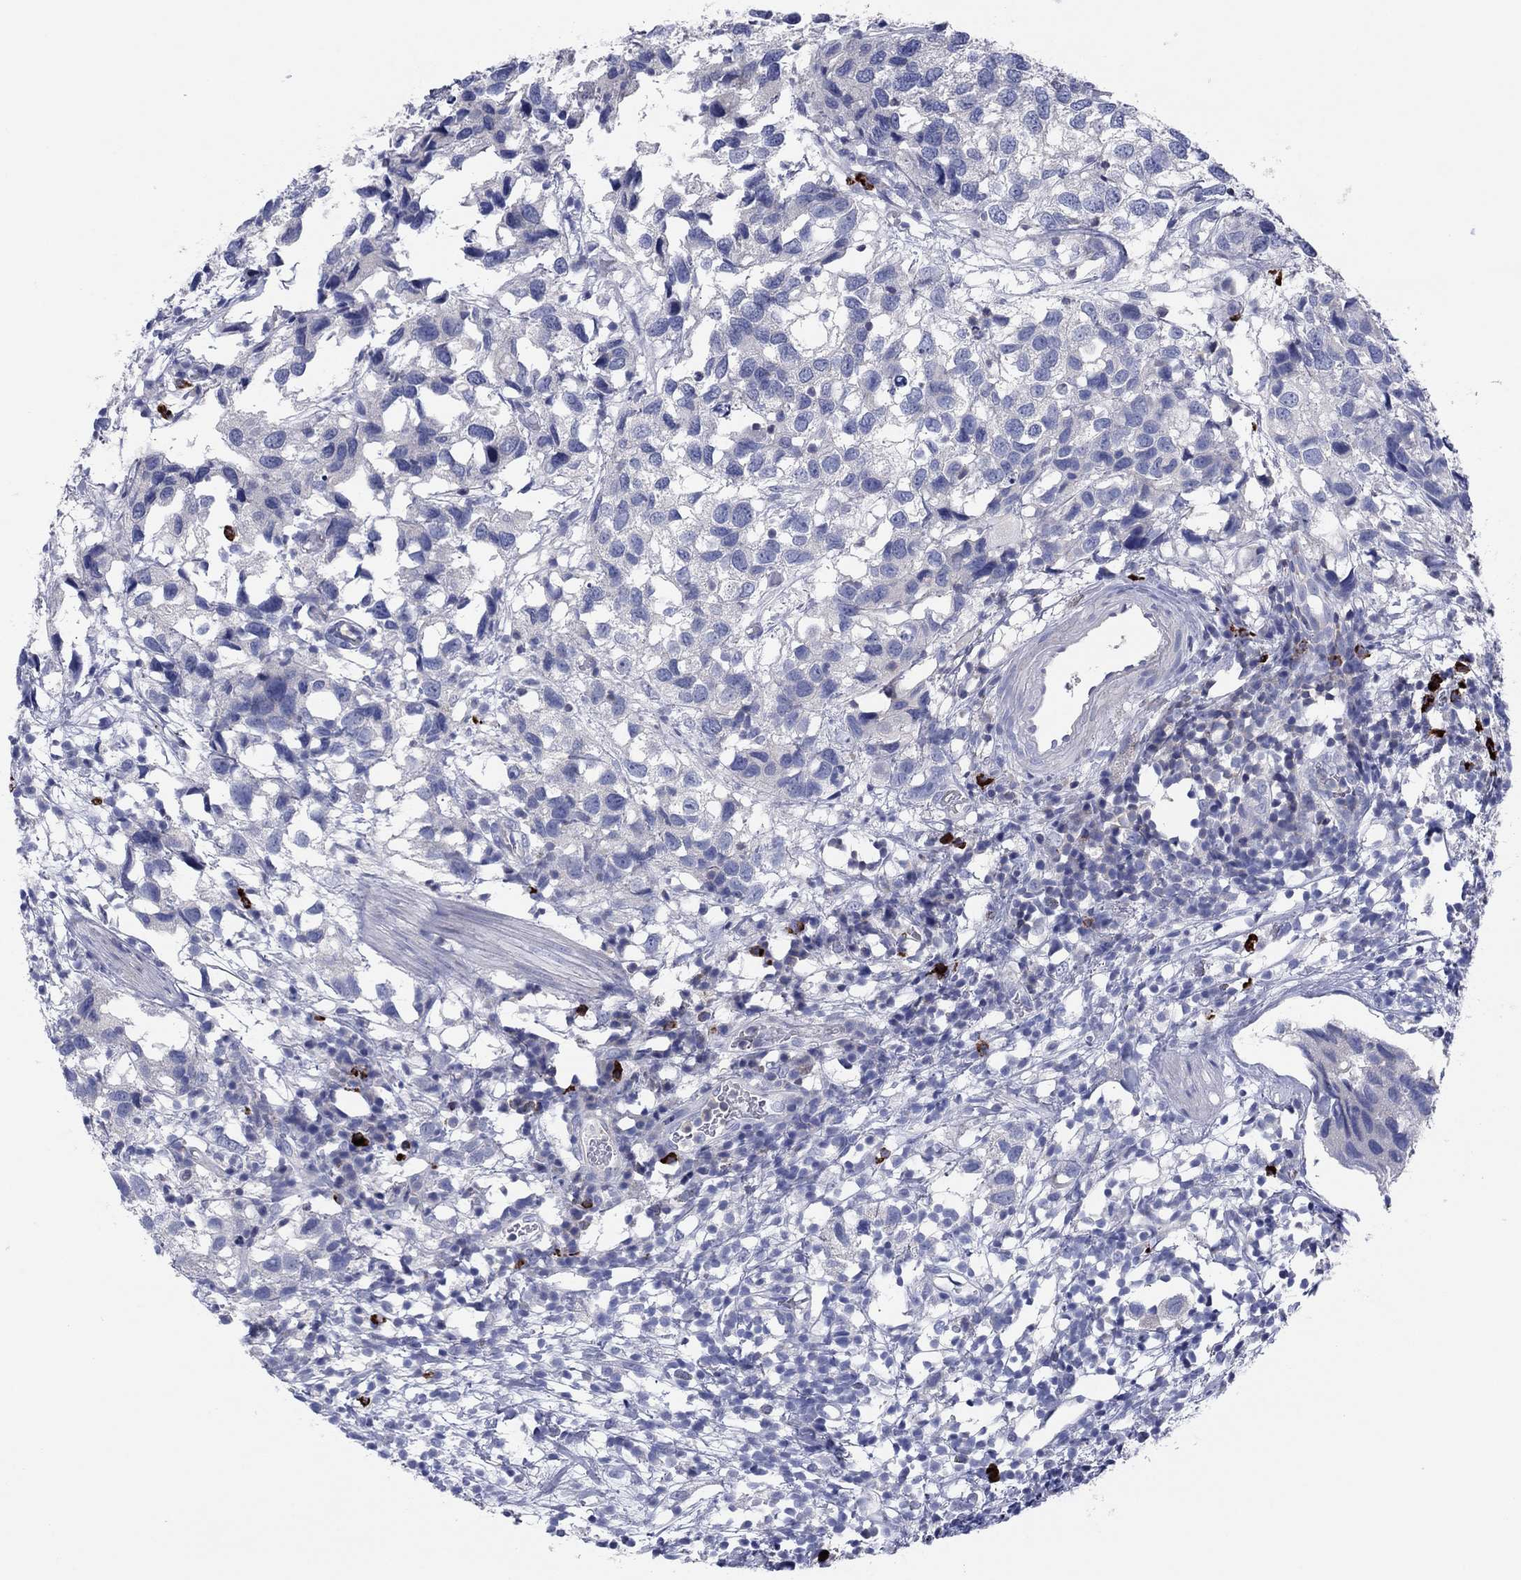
{"staining": {"intensity": "negative", "quantity": "none", "location": "none"}, "tissue": "urothelial cancer", "cell_type": "Tumor cells", "image_type": "cancer", "snomed": [{"axis": "morphology", "description": "Urothelial carcinoma, High grade"}, {"axis": "topography", "description": "Urinary bladder"}], "caption": "There is no significant positivity in tumor cells of high-grade urothelial carcinoma. (DAB (3,3'-diaminobenzidine) IHC with hematoxylin counter stain).", "gene": "PVR", "patient": {"sex": "male", "age": 79}}